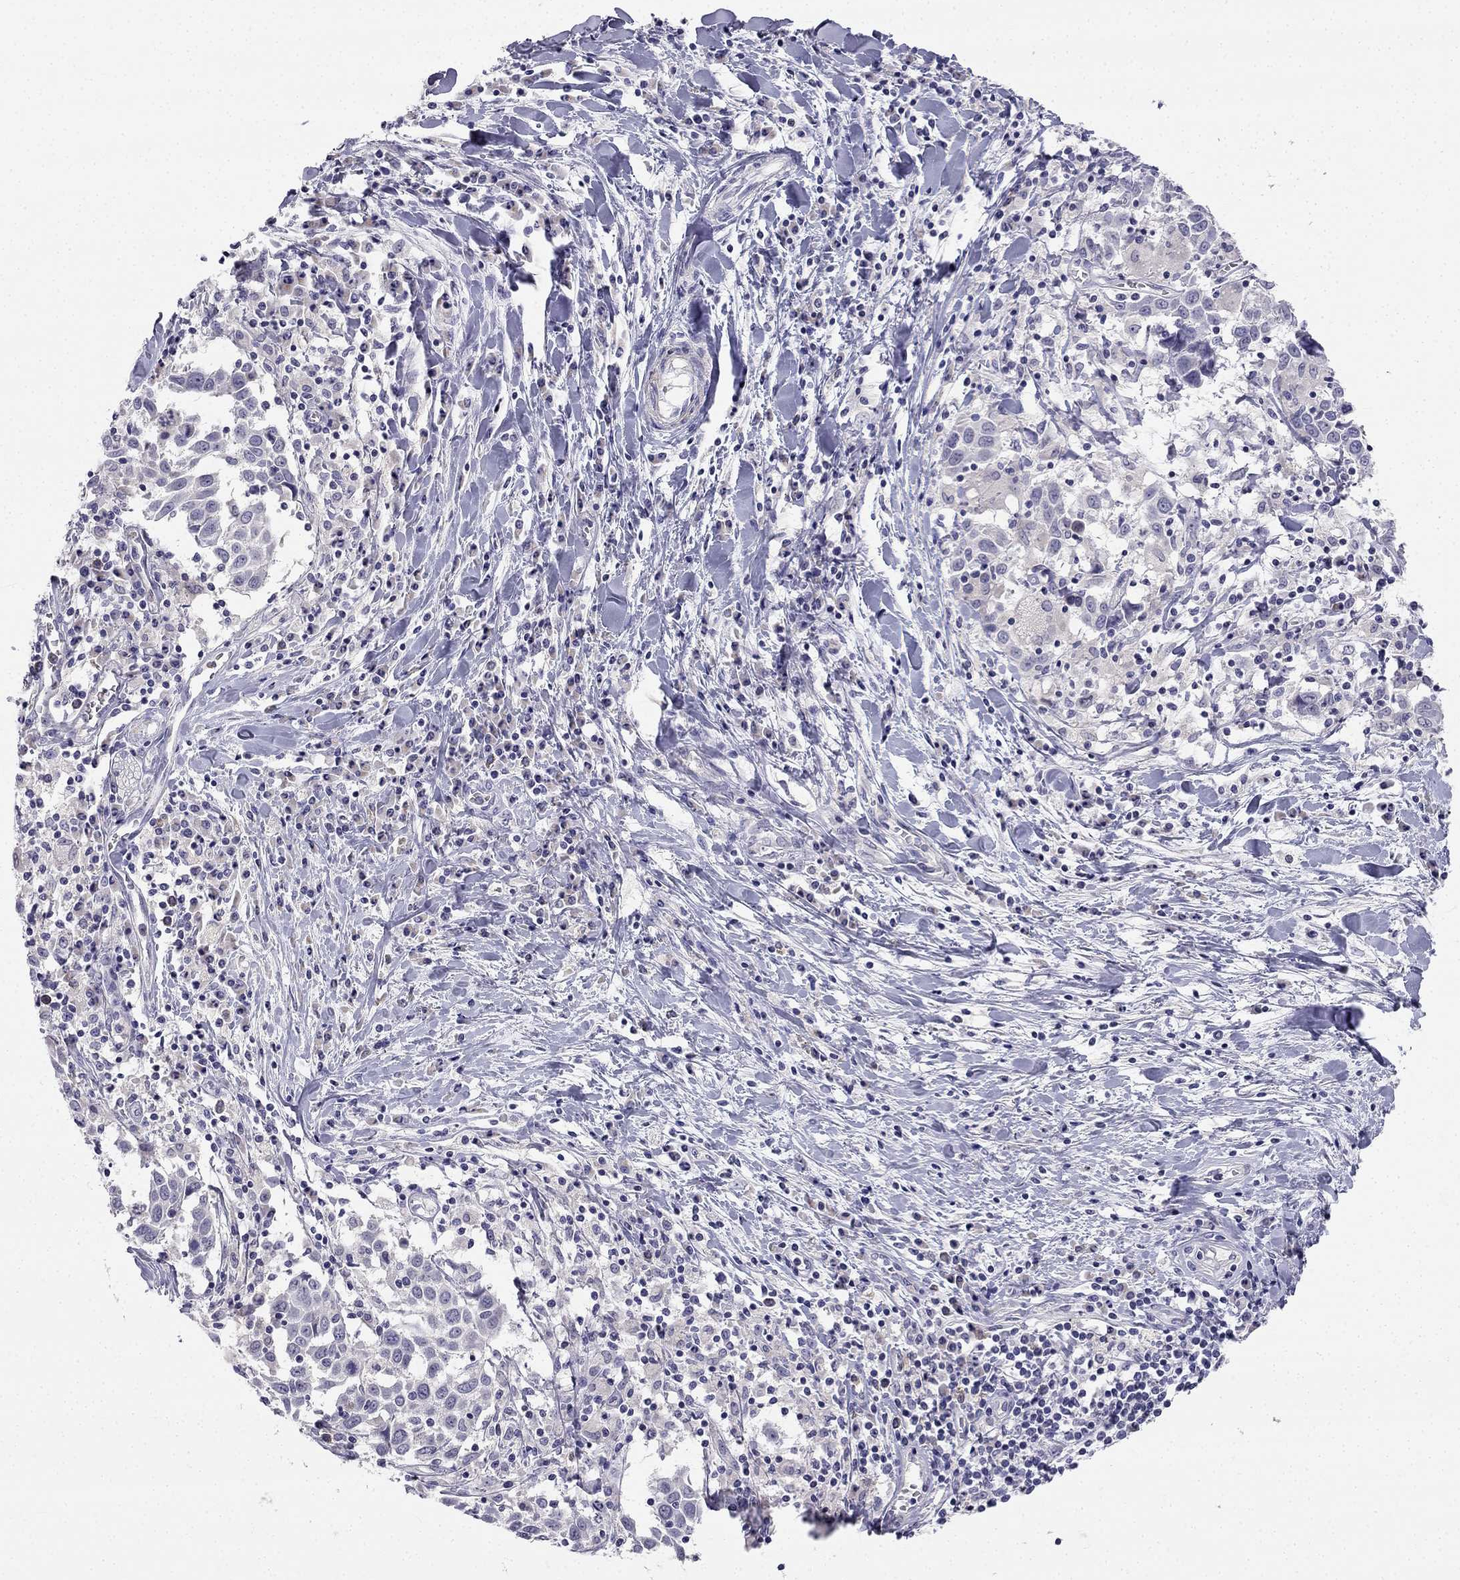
{"staining": {"intensity": "negative", "quantity": "none", "location": "none"}, "tissue": "lung cancer", "cell_type": "Tumor cells", "image_type": "cancer", "snomed": [{"axis": "morphology", "description": "Squamous cell carcinoma, NOS"}, {"axis": "topography", "description": "Lung"}], "caption": "There is no significant staining in tumor cells of lung cancer (squamous cell carcinoma). (DAB immunohistochemistry (IHC), high magnification).", "gene": "C16orf89", "patient": {"sex": "male", "age": 57}}